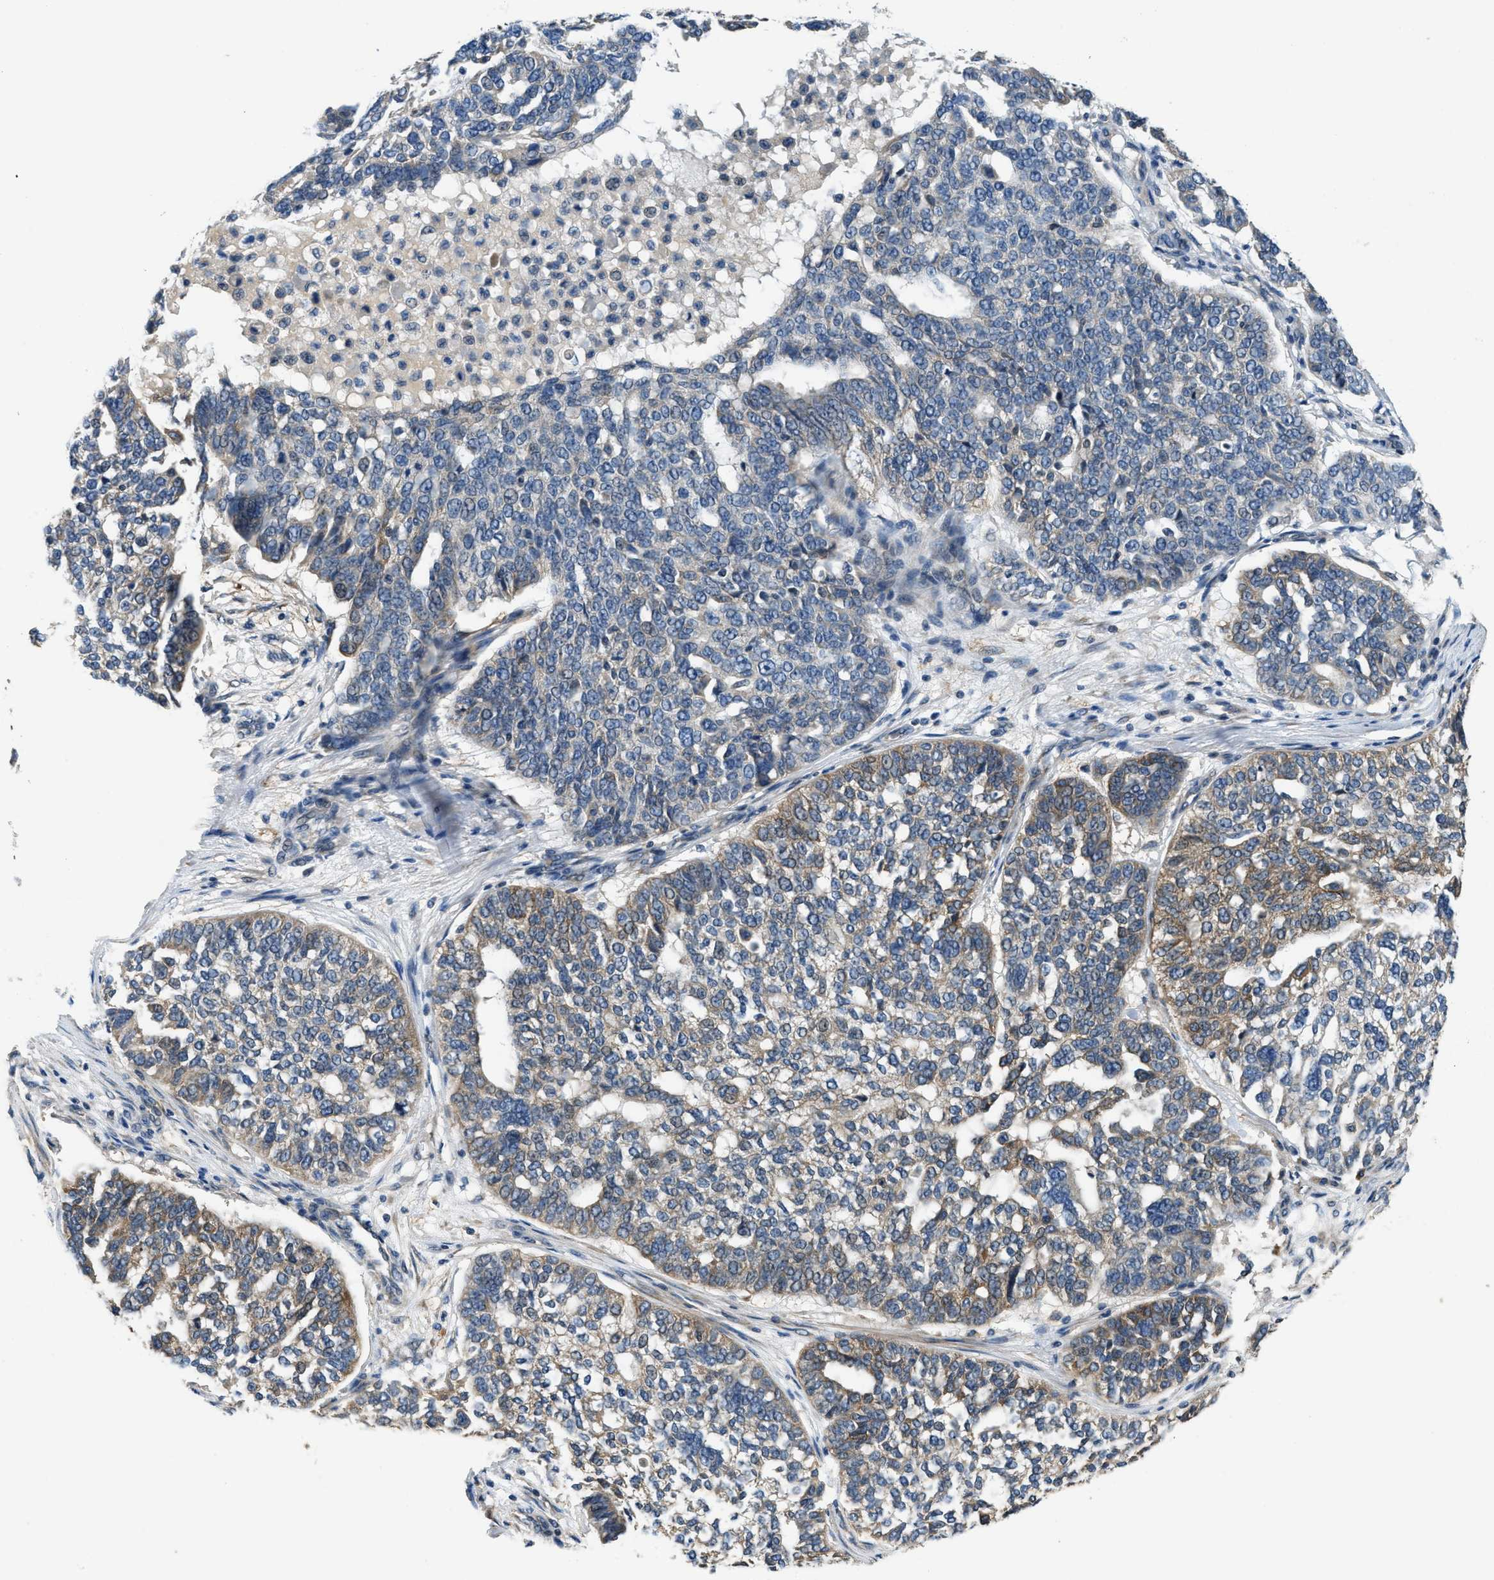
{"staining": {"intensity": "weak", "quantity": "<25%", "location": "cytoplasmic/membranous"}, "tissue": "ovarian cancer", "cell_type": "Tumor cells", "image_type": "cancer", "snomed": [{"axis": "morphology", "description": "Cystadenocarcinoma, serous, NOS"}, {"axis": "topography", "description": "Ovary"}], "caption": "Human ovarian serous cystadenocarcinoma stained for a protein using IHC shows no positivity in tumor cells.", "gene": "SSH2", "patient": {"sex": "female", "age": 59}}